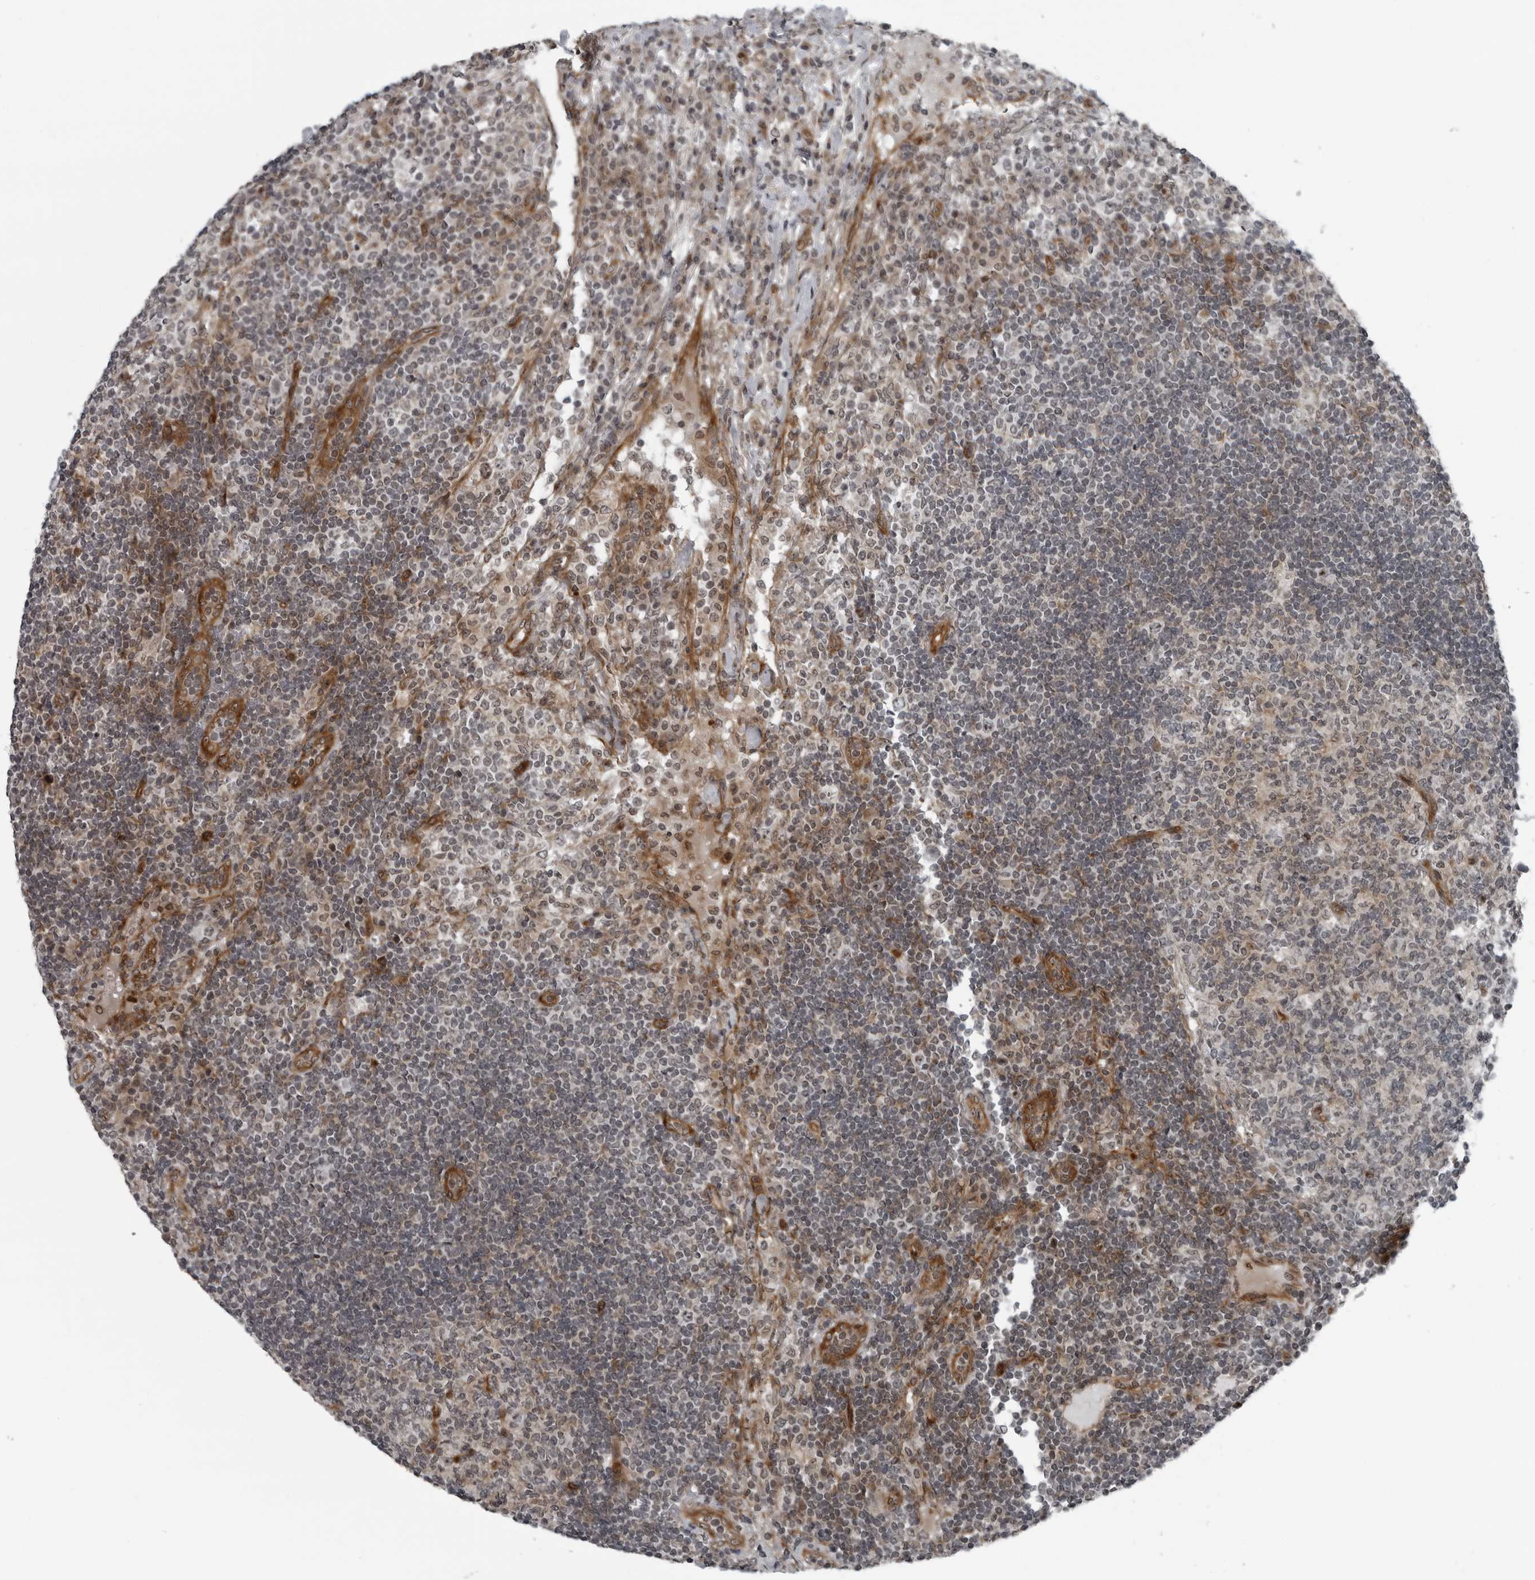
{"staining": {"intensity": "negative", "quantity": "none", "location": "none"}, "tissue": "lymph node", "cell_type": "Germinal center cells", "image_type": "normal", "snomed": [{"axis": "morphology", "description": "Normal tissue, NOS"}, {"axis": "topography", "description": "Lymph node"}], "caption": "High magnification brightfield microscopy of normal lymph node stained with DAB (brown) and counterstained with hematoxylin (blue): germinal center cells show no significant expression. (Brightfield microscopy of DAB (3,3'-diaminobenzidine) immunohistochemistry at high magnification).", "gene": "FAM102B", "patient": {"sex": "female", "age": 53}}